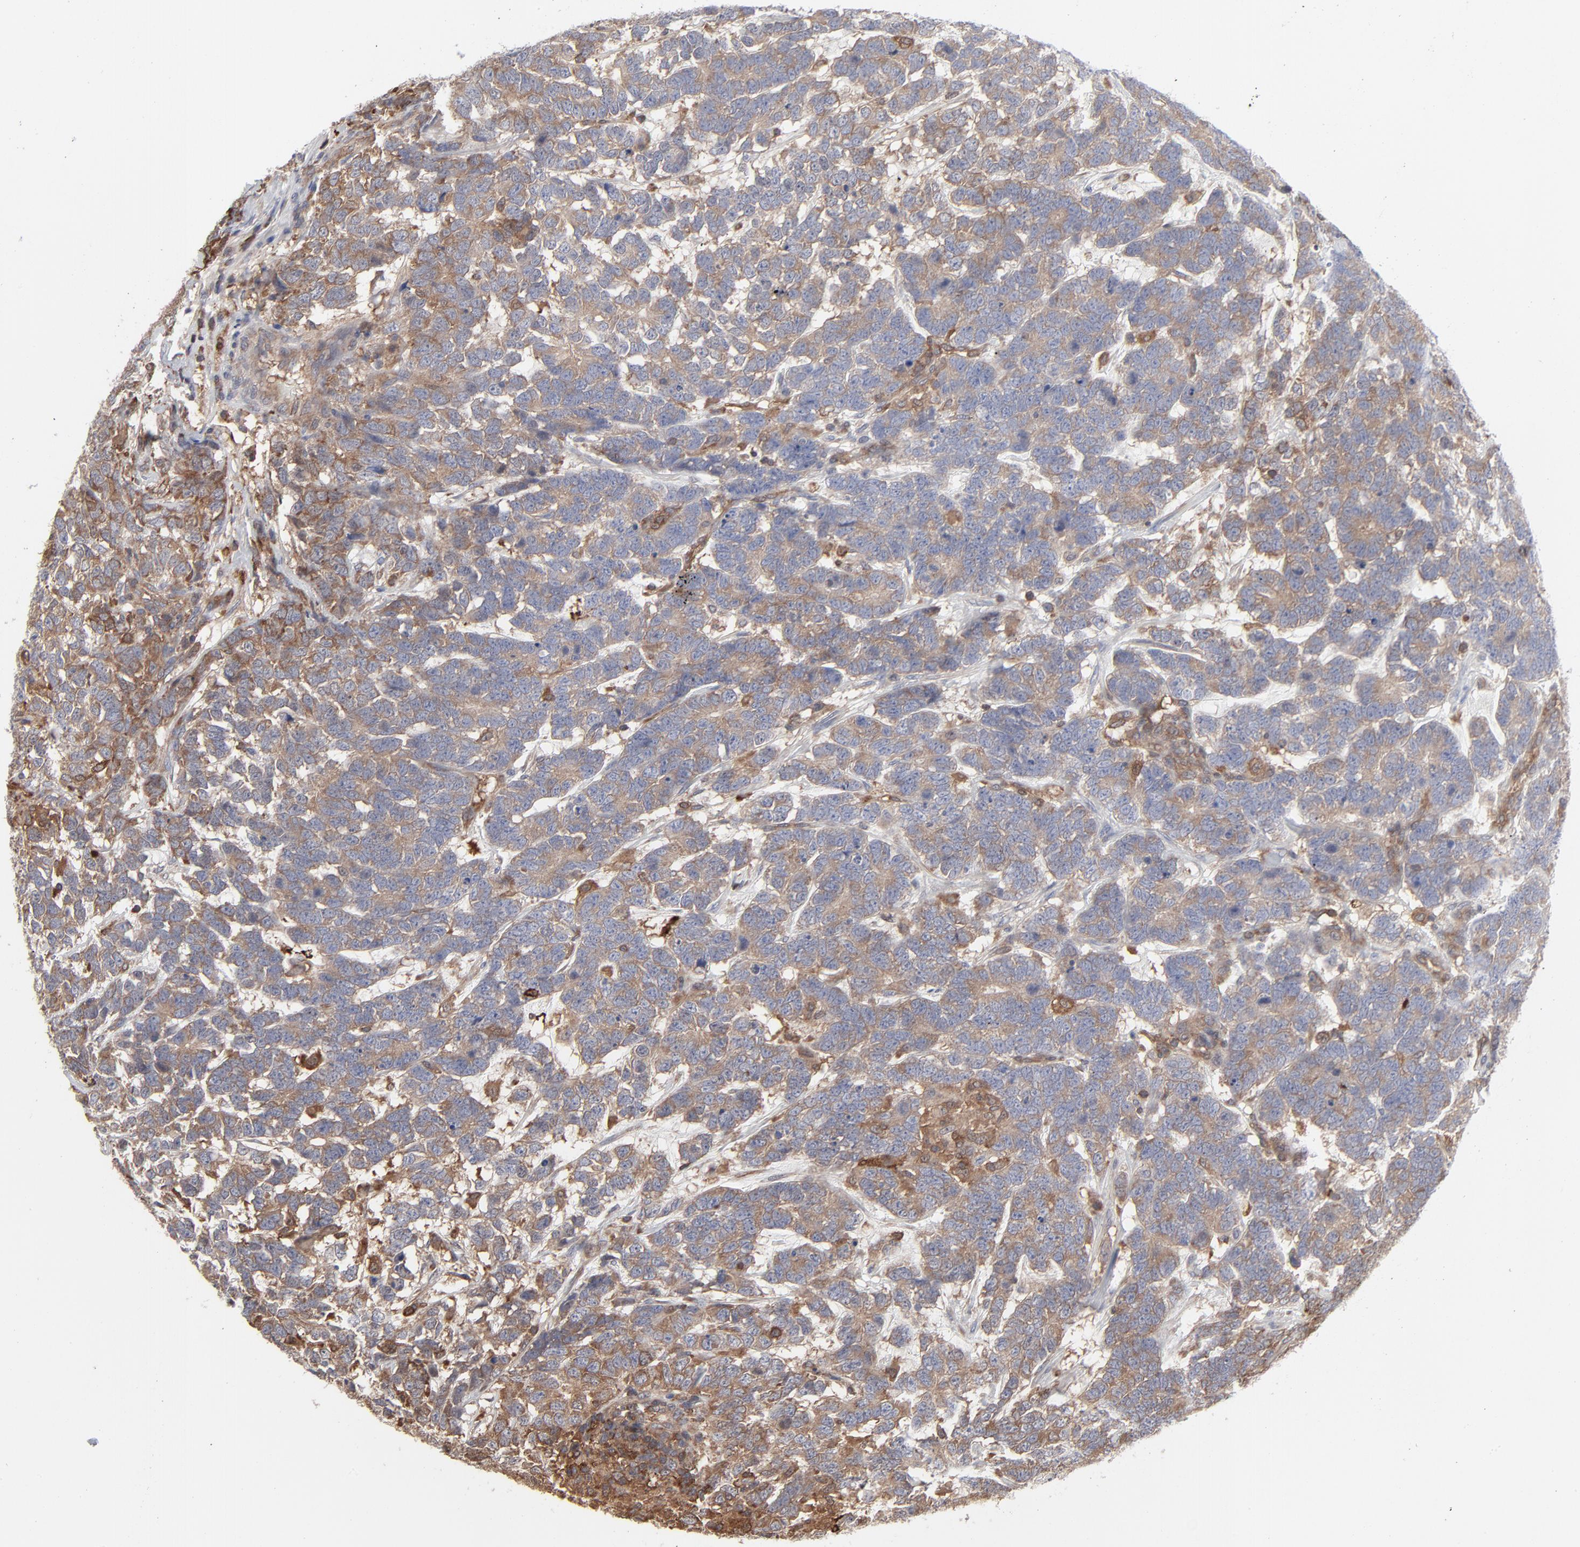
{"staining": {"intensity": "moderate", "quantity": ">75%", "location": "cytoplasmic/membranous"}, "tissue": "testis cancer", "cell_type": "Tumor cells", "image_type": "cancer", "snomed": [{"axis": "morphology", "description": "Carcinoma, Embryonal, NOS"}, {"axis": "topography", "description": "Testis"}], "caption": "Embryonal carcinoma (testis) stained with a protein marker exhibits moderate staining in tumor cells.", "gene": "MAP2K1", "patient": {"sex": "male", "age": 26}}